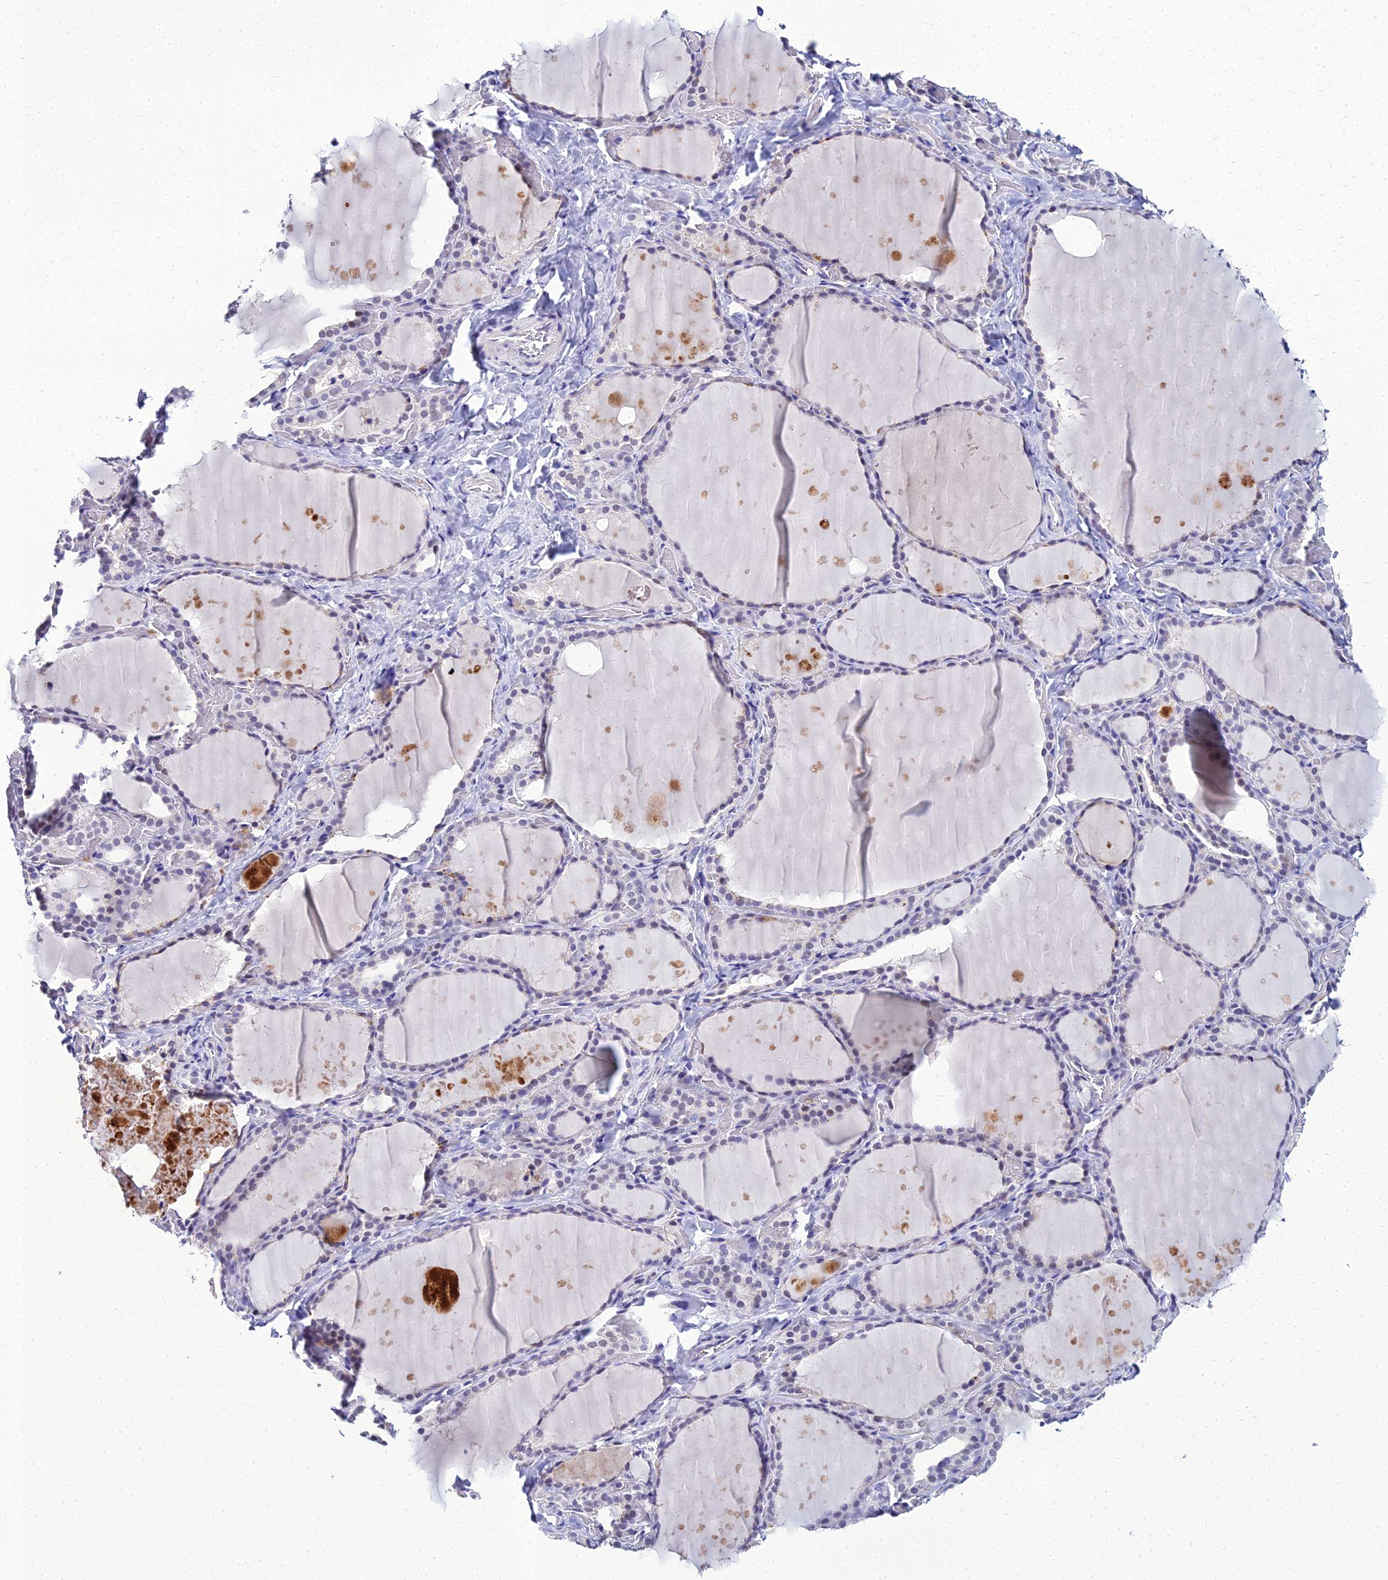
{"staining": {"intensity": "negative", "quantity": "none", "location": "none"}, "tissue": "thyroid gland", "cell_type": "Glandular cells", "image_type": "normal", "snomed": [{"axis": "morphology", "description": "Normal tissue, NOS"}, {"axis": "topography", "description": "Thyroid gland"}], "caption": "This is a histopathology image of immunohistochemistry (IHC) staining of benign thyroid gland, which shows no staining in glandular cells.", "gene": "PPP4R2", "patient": {"sex": "female", "age": 44}}